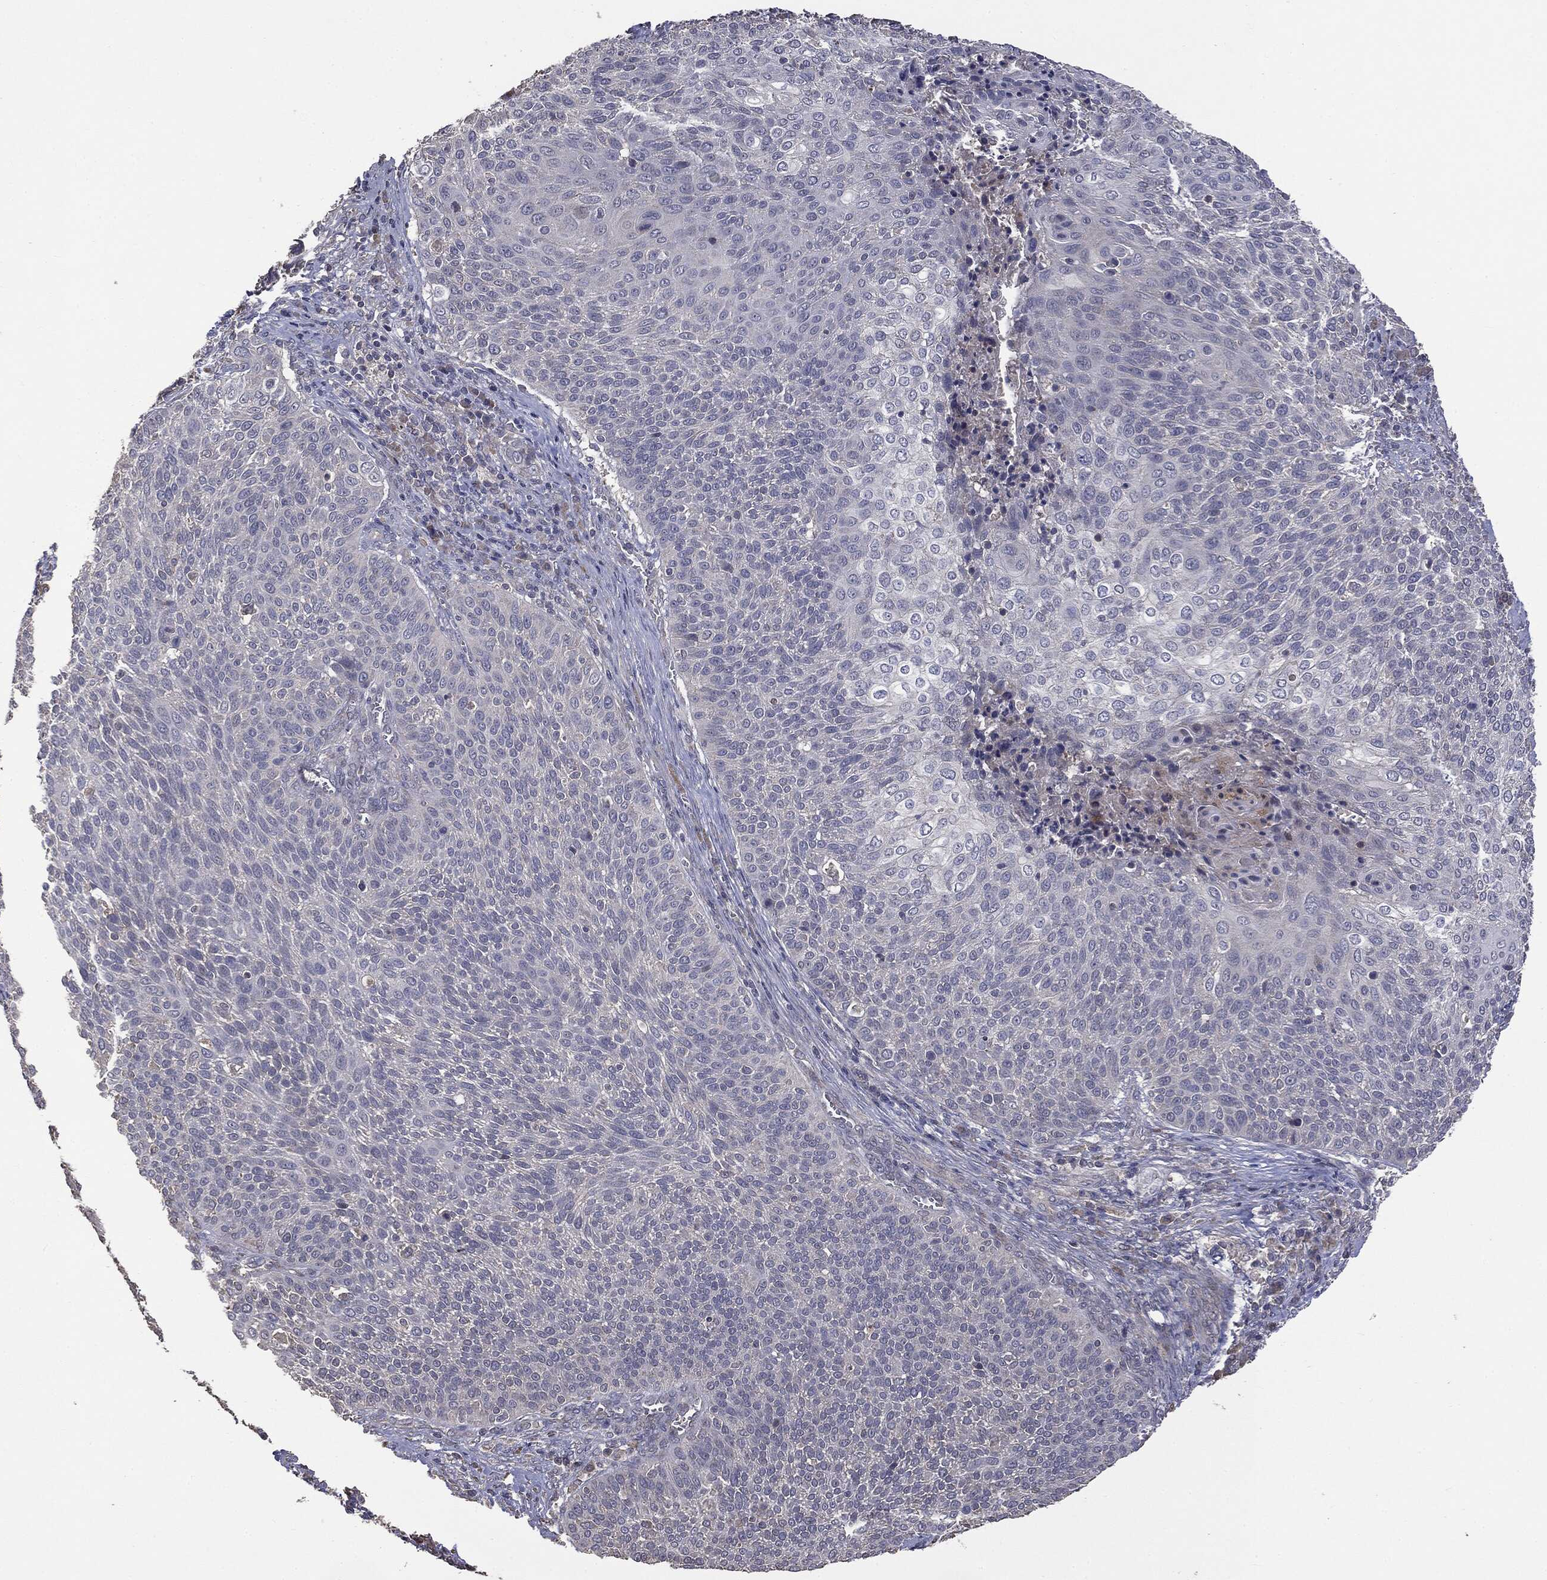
{"staining": {"intensity": "negative", "quantity": "none", "location": "none"}, "tissue": "cervical cancer", "cell_type": "Tumor cells", "image_type": "cancer", "snomed": [{"axis": "morphology", "description": "Squamous cell carcinoma, NOS"}, {"axis": "topography", "description": "Cervix"}], "caption": "A photomicrograph of cervical squamous cell carcinoma stained for a protein reveals no brown staining in tumor cells.", "gene": "MTOR", "patient": {"sex": "female", "age": 31}}